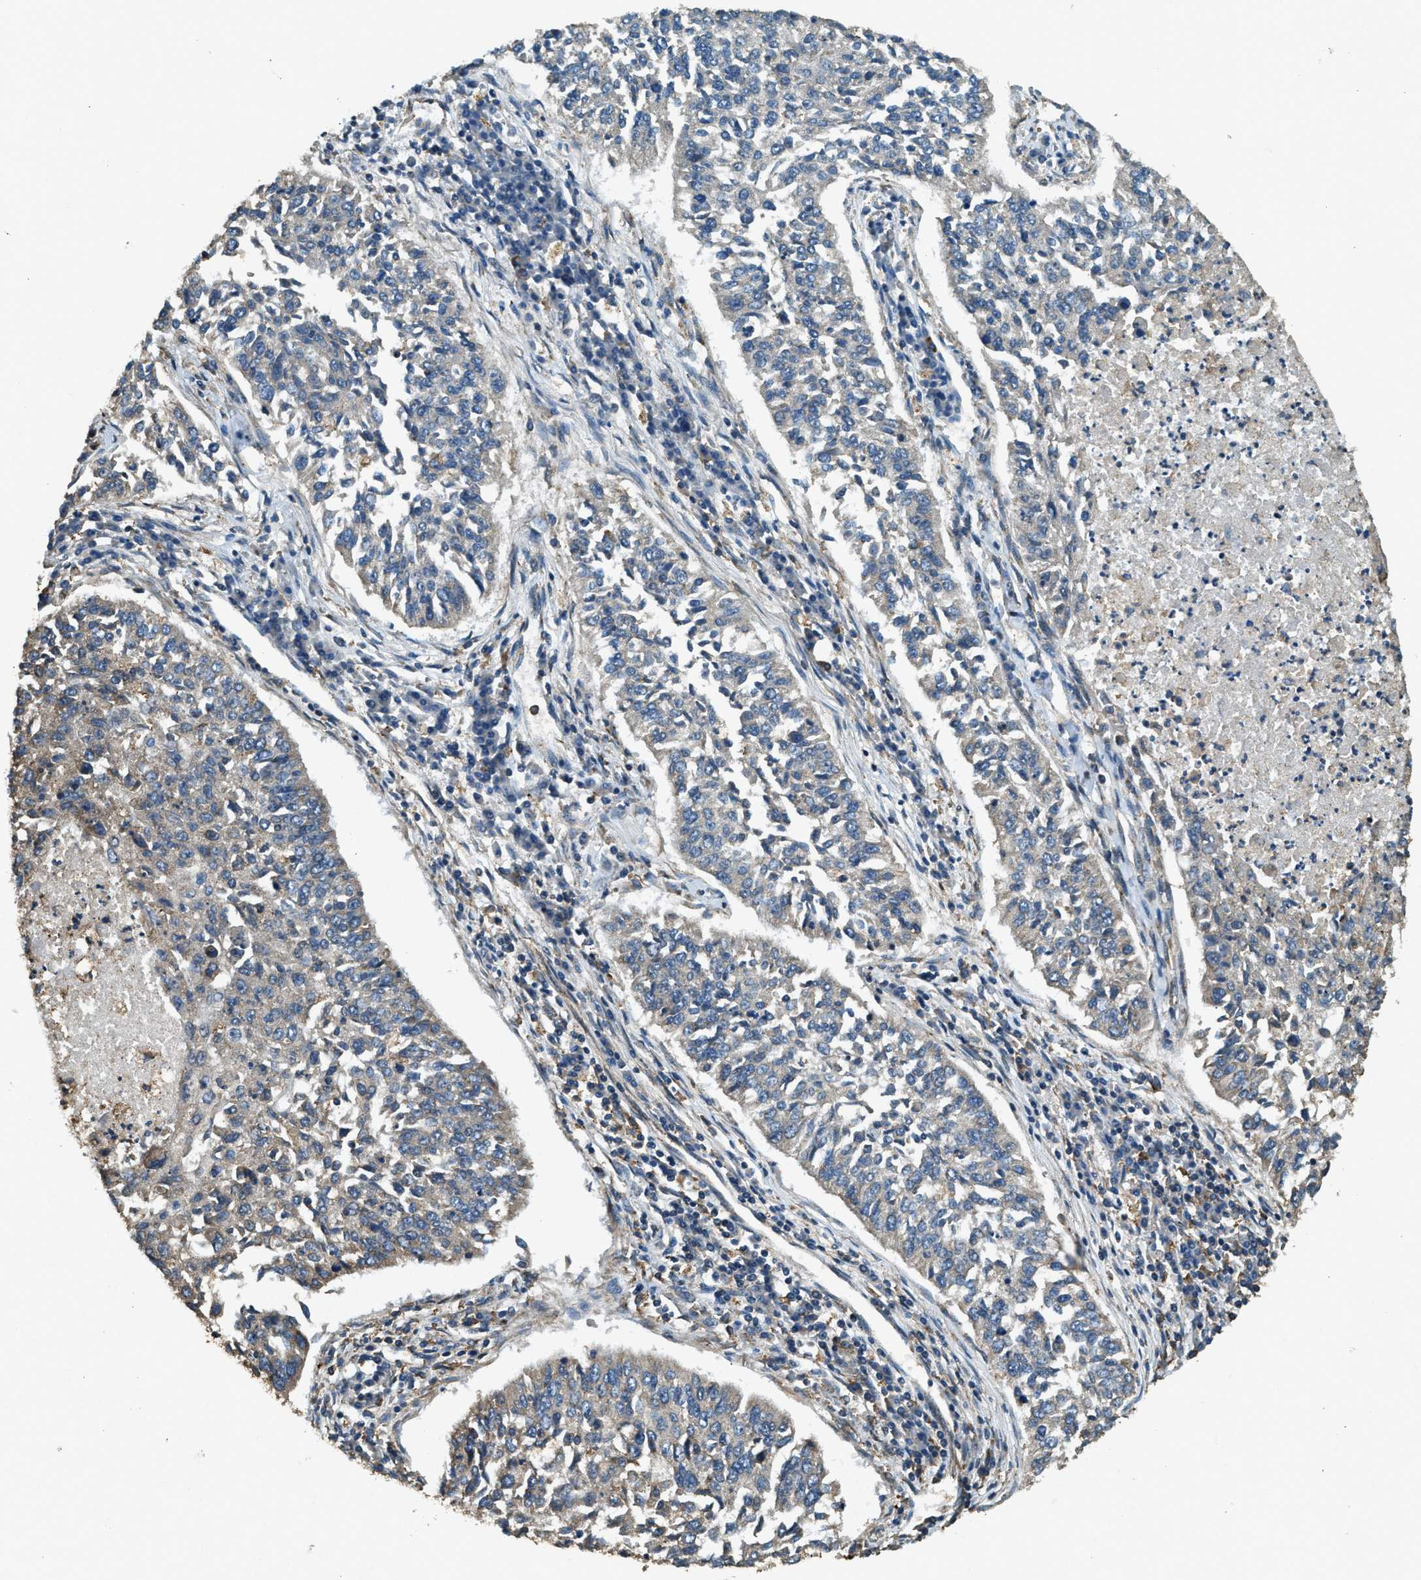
{"staining": {"intensity": "negative", "quantity": "none", "location": "none"}, "tissue": "lung cancer", "cell_type": "Tumor cells", "image_type": "cancer", "snomed": [{"axis": "morphology", "description": "Normal tissue, NOS"}, {"axis": "morphology", "description": "Squamous cell carcinoma, NOS"}, {"axis": "topography", "description": "Cartilage tissue"}, {"axis": "topography", "description": "Bronchus"}, {"axis": "topography", "description": "Lung"}], "caption": "Immunohistochemical staining of lung cancer displays no significant expression in tumor cells.", "gene": "ERGIC1", "patient": {"sex": "female", "age": 49}}